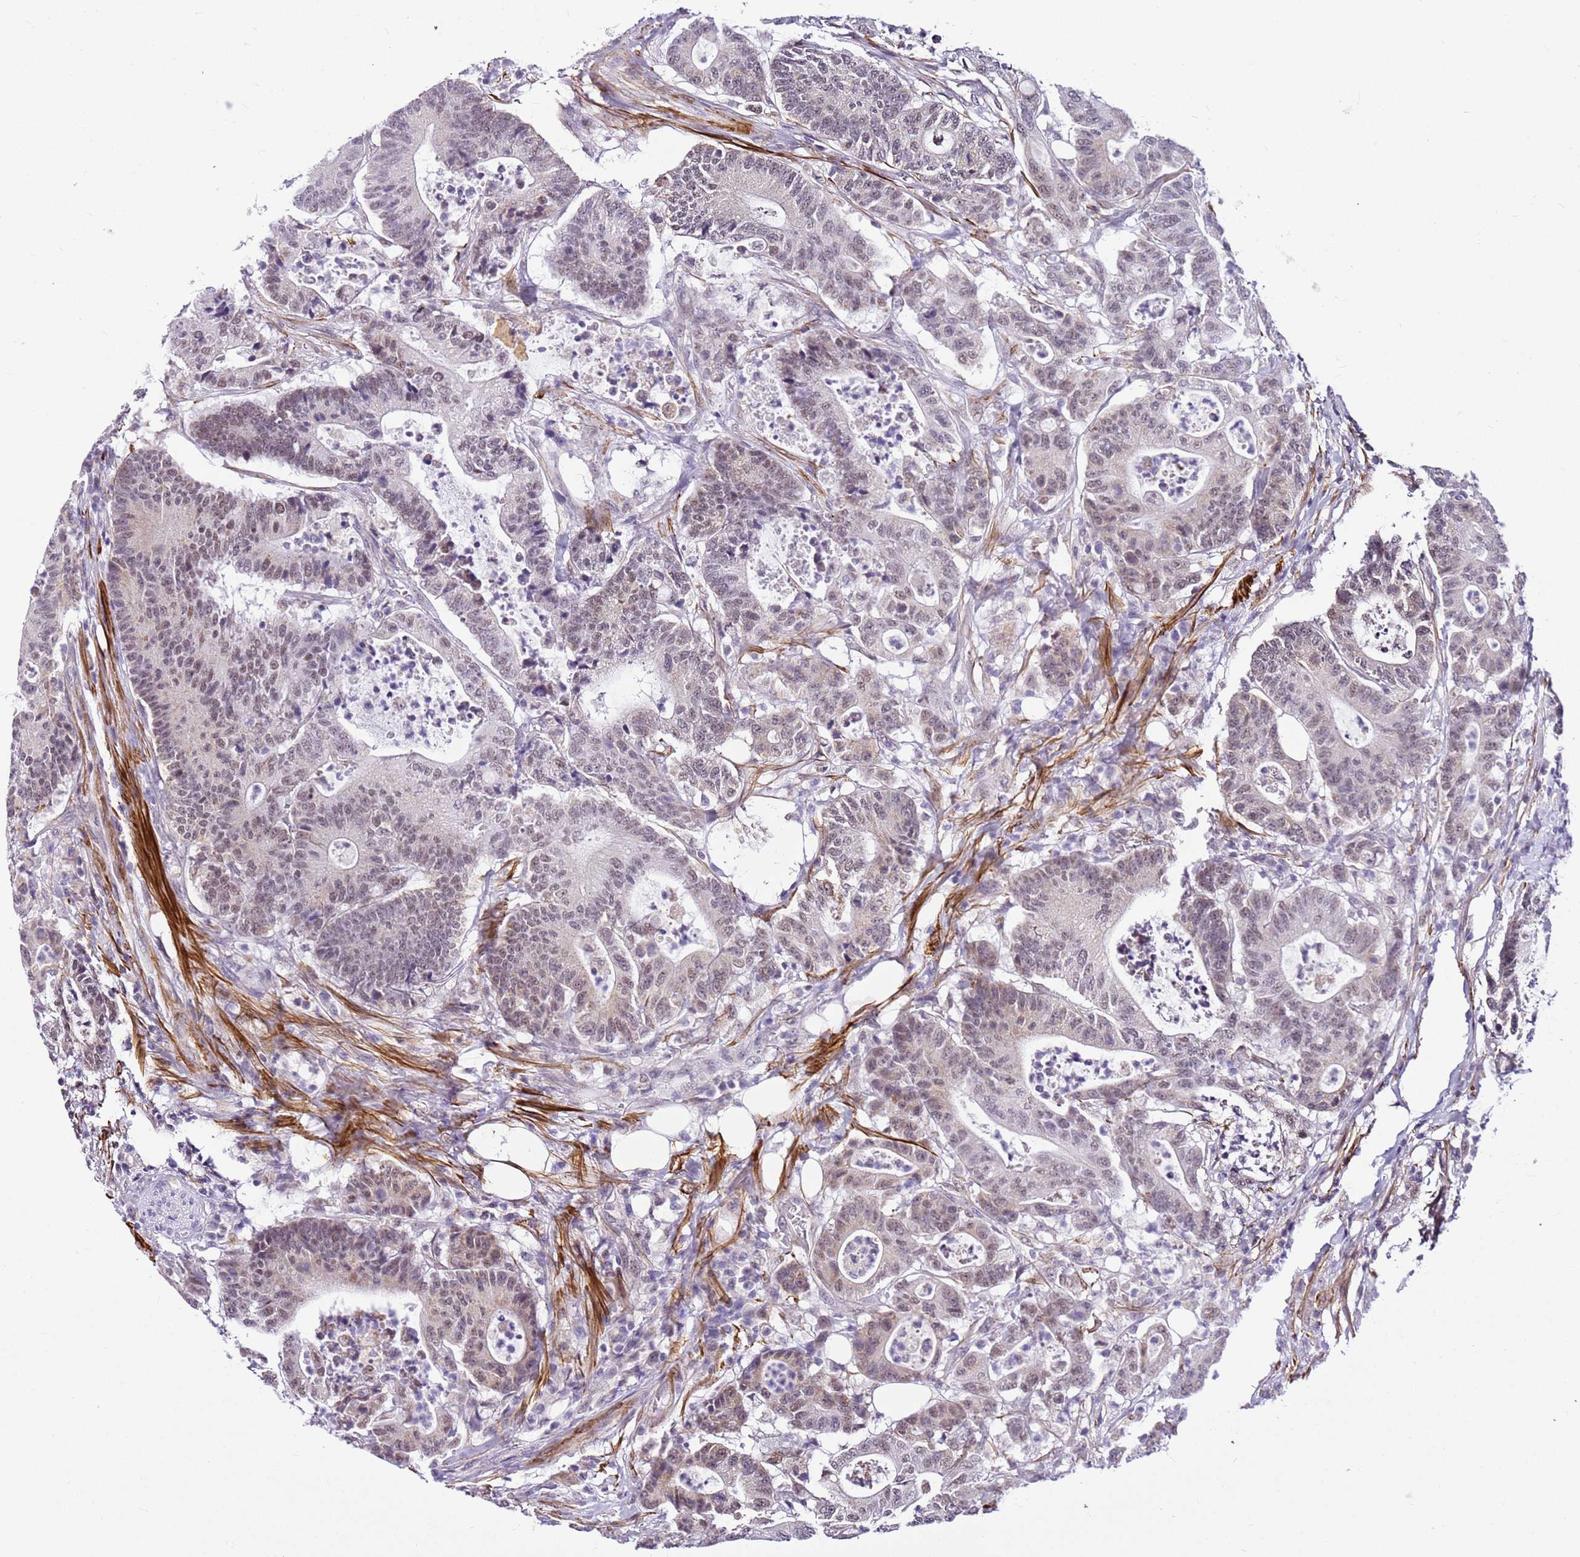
{"staining": {"intensity": "weak", "quantity": "25%-75%", "location": "nuclear"}, "tissue": "colorectal cancer", "cell_type": "Tumor cells", "image_type": "cancer", "snomed": [{"axis": "morphology", "description": "Adenocarcinoma, NOS"}, {"axis": "topography", "description": "Colon"}], "caption": "High-magnification brightfield microscopy of colorectal cancer stained with DAB (3,3'-diaminobenzidine) (brown) and counterstained with hematoxylin (blue). tumor cells exhibit weak nuclear positivity is seen in about25%-75% of cells.", "gene": "SMIM4", "patient": {"sex": "female", "age": 84}}